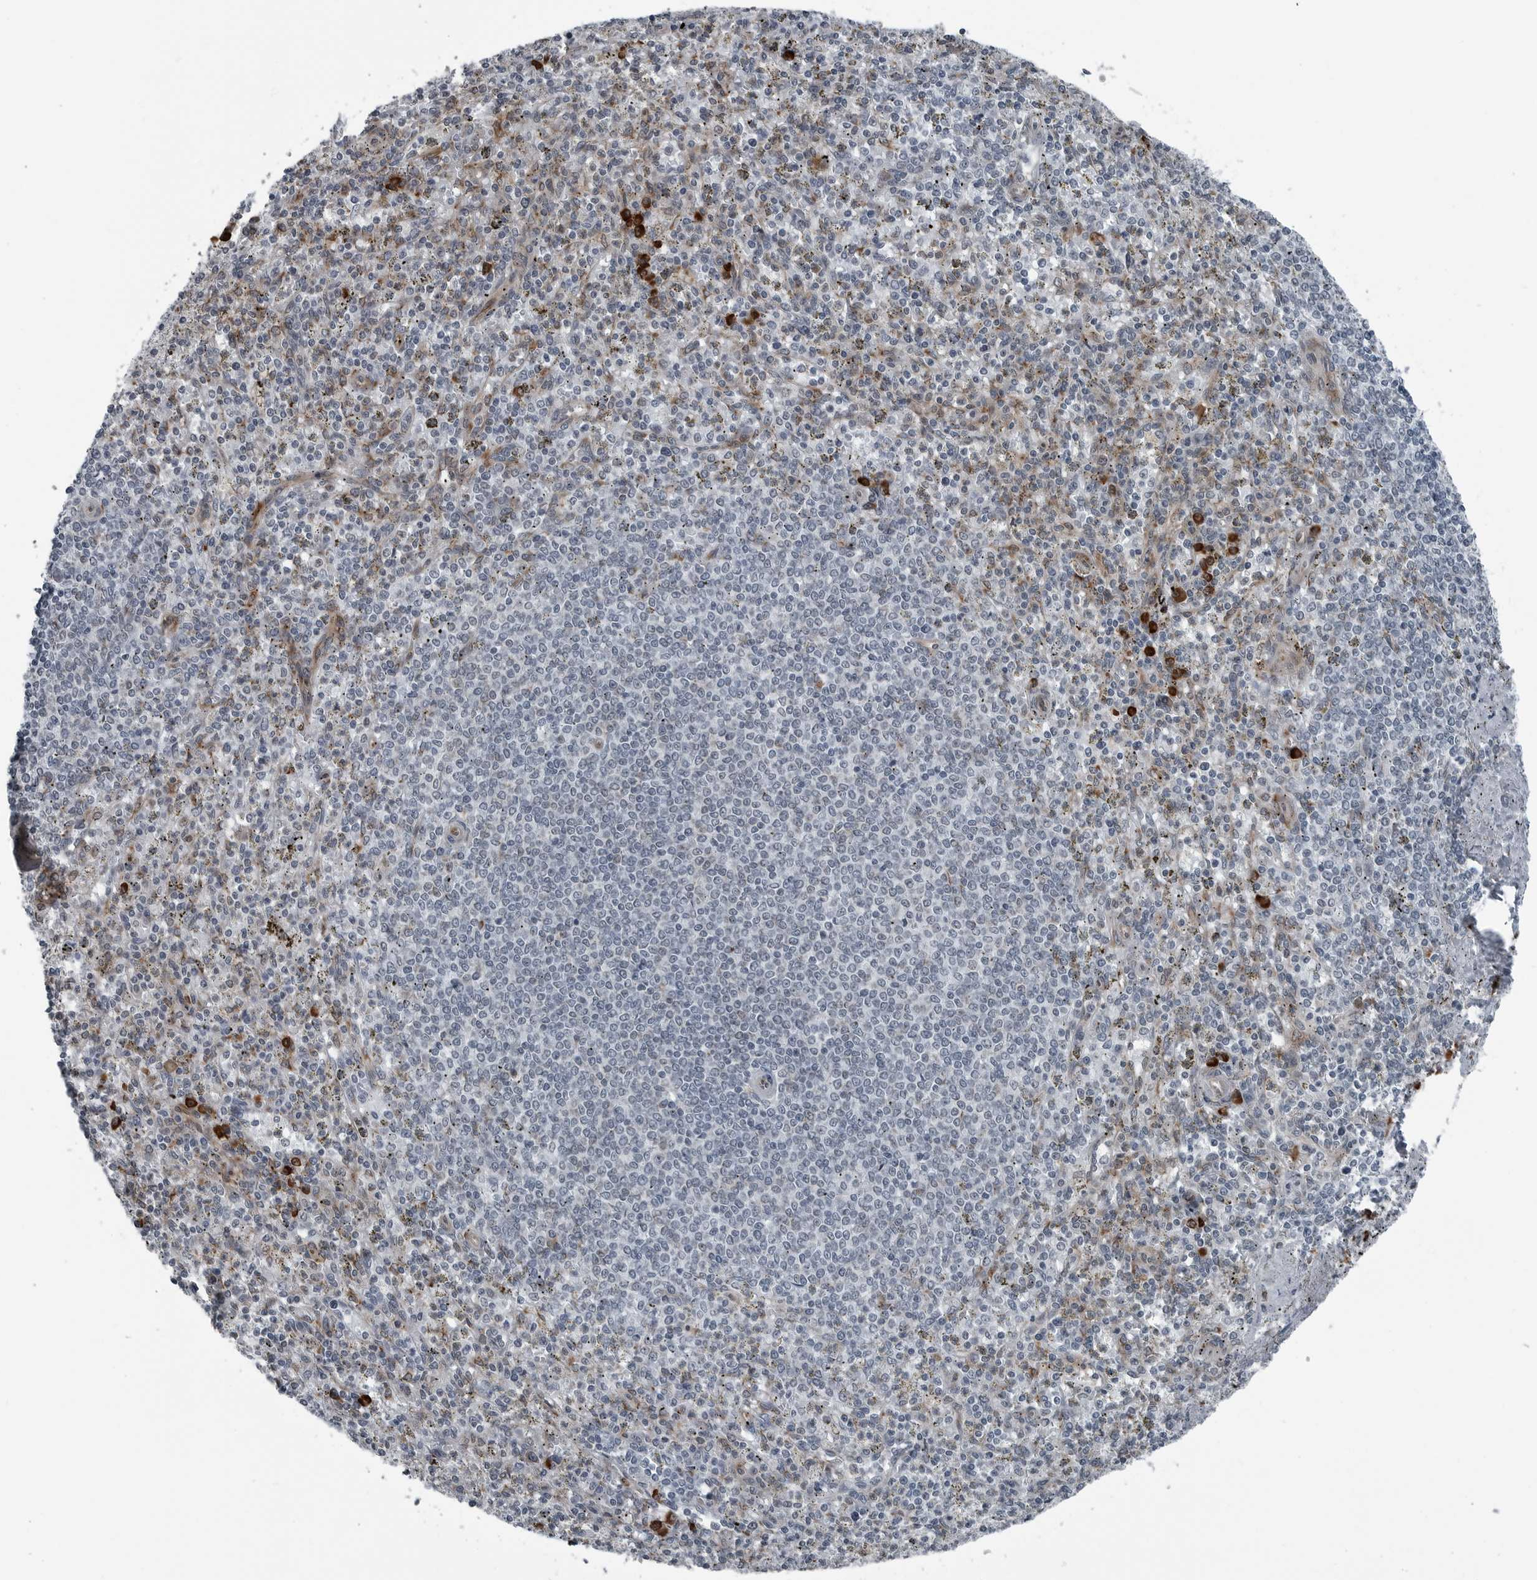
{"staining": {"intensity": "strong", "quantity": "<25%", "location": "cytoplasmic/membranous"}, "tissue": "spleen", "cell_type": "Cells in red pulp", "image_type": "normal", "snomed": [{"axis": "morphology", "description": "Normal tissue, NOS"}, {"axis": "topography", "description": "Spleen"}], "caption": "Protein analysis of unremarkable spleen reveals strong cytoplasmic/membranous staining in approximately <25% of cells in red pulp. The protein of interest is stained brown, and the nuclei are stained in blue (DAB (3,3'-diaminobenzidine) IHC with brightfield microscopy, high magnification).", "gene": "CEP85", "patient": {"sex": "male", "age": 72}}